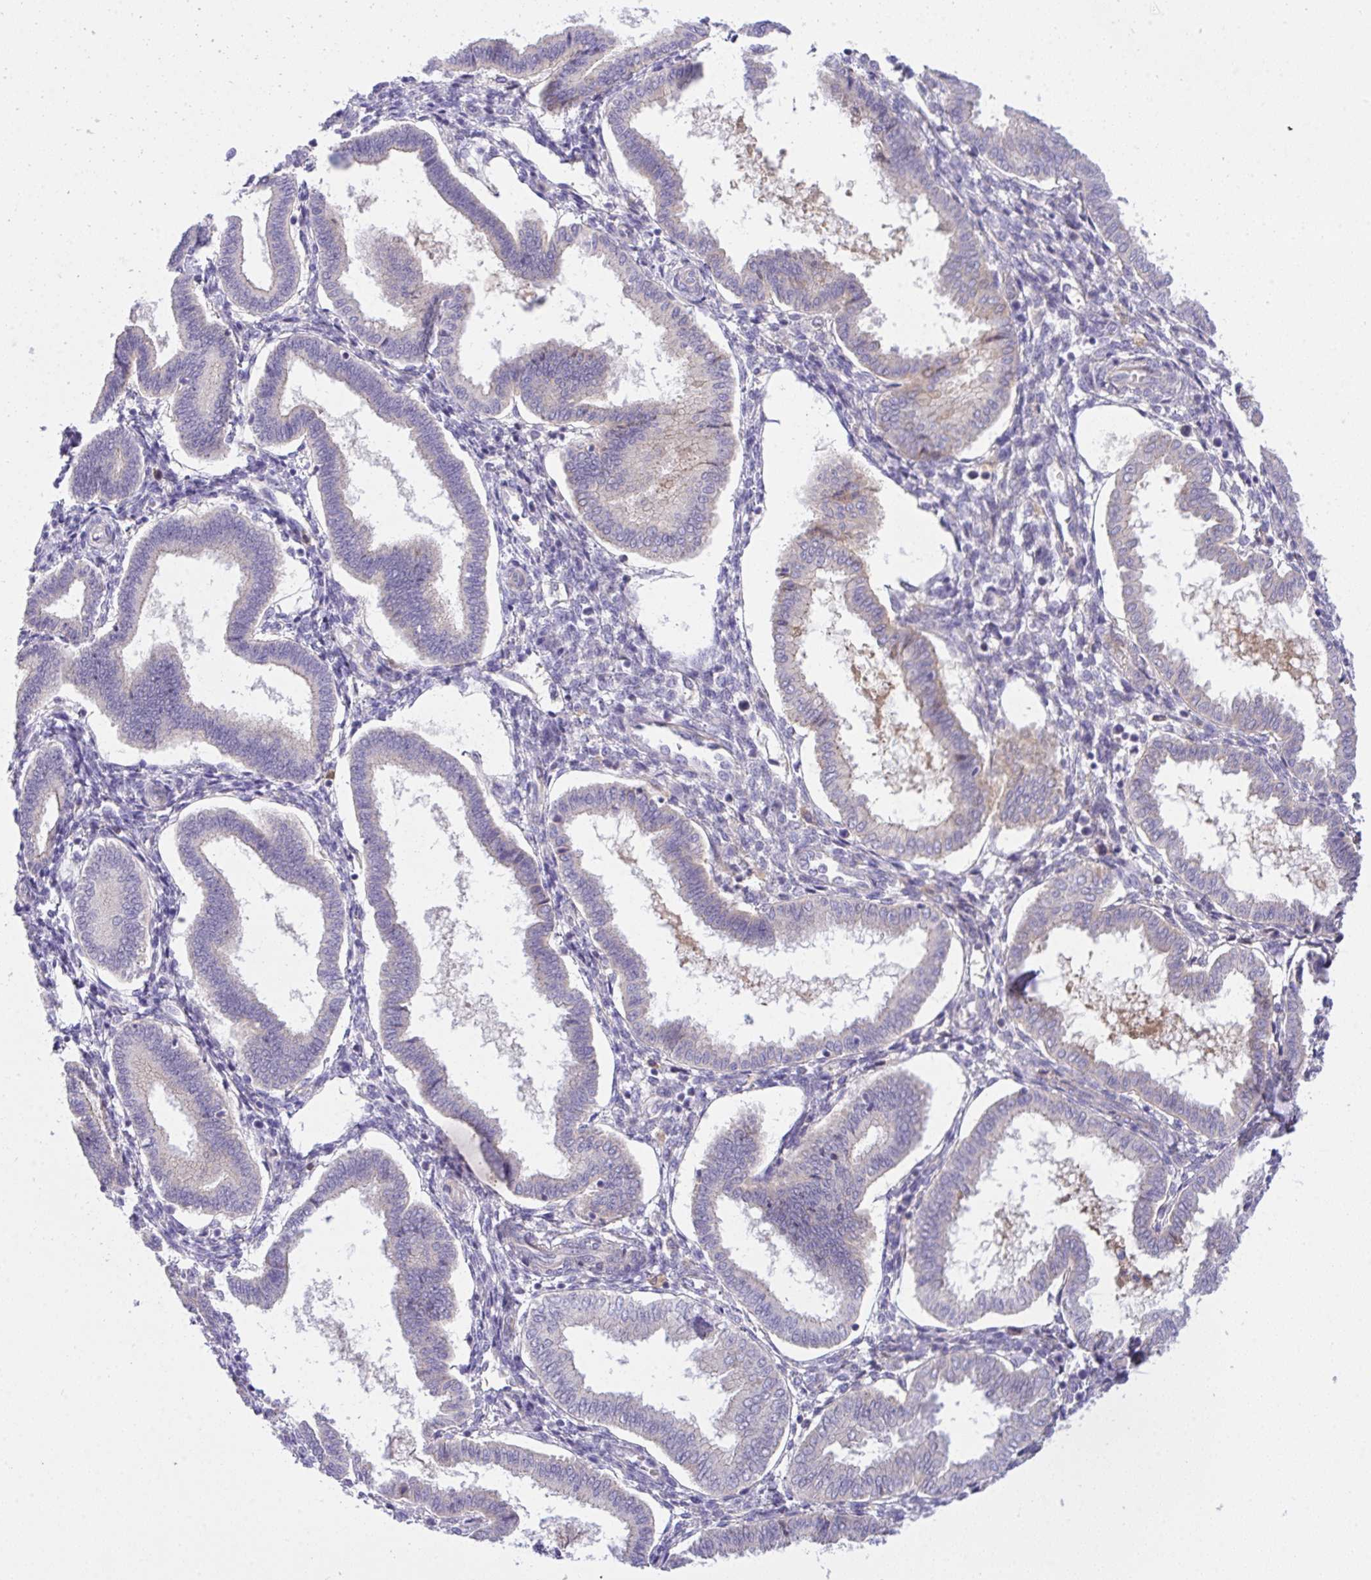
{"staining": {"intensity": "negative", "quantity": "none", "location": "none"}, "tissue": "endometrium", "cell_type": "Cells in endometrial stroma", "image_type": "normal", "snomed": [{"axis": "morphology", "description": "Normal tissue, NOS"}, {"axis": "topography", "description": "Endometrium"}], "caption": "Protein analysis of normal endometrium shows no significant staining in cells in endometrial stroma.", "gene": "ZNF581", "patient": {"sex": "female", "age": 24}}